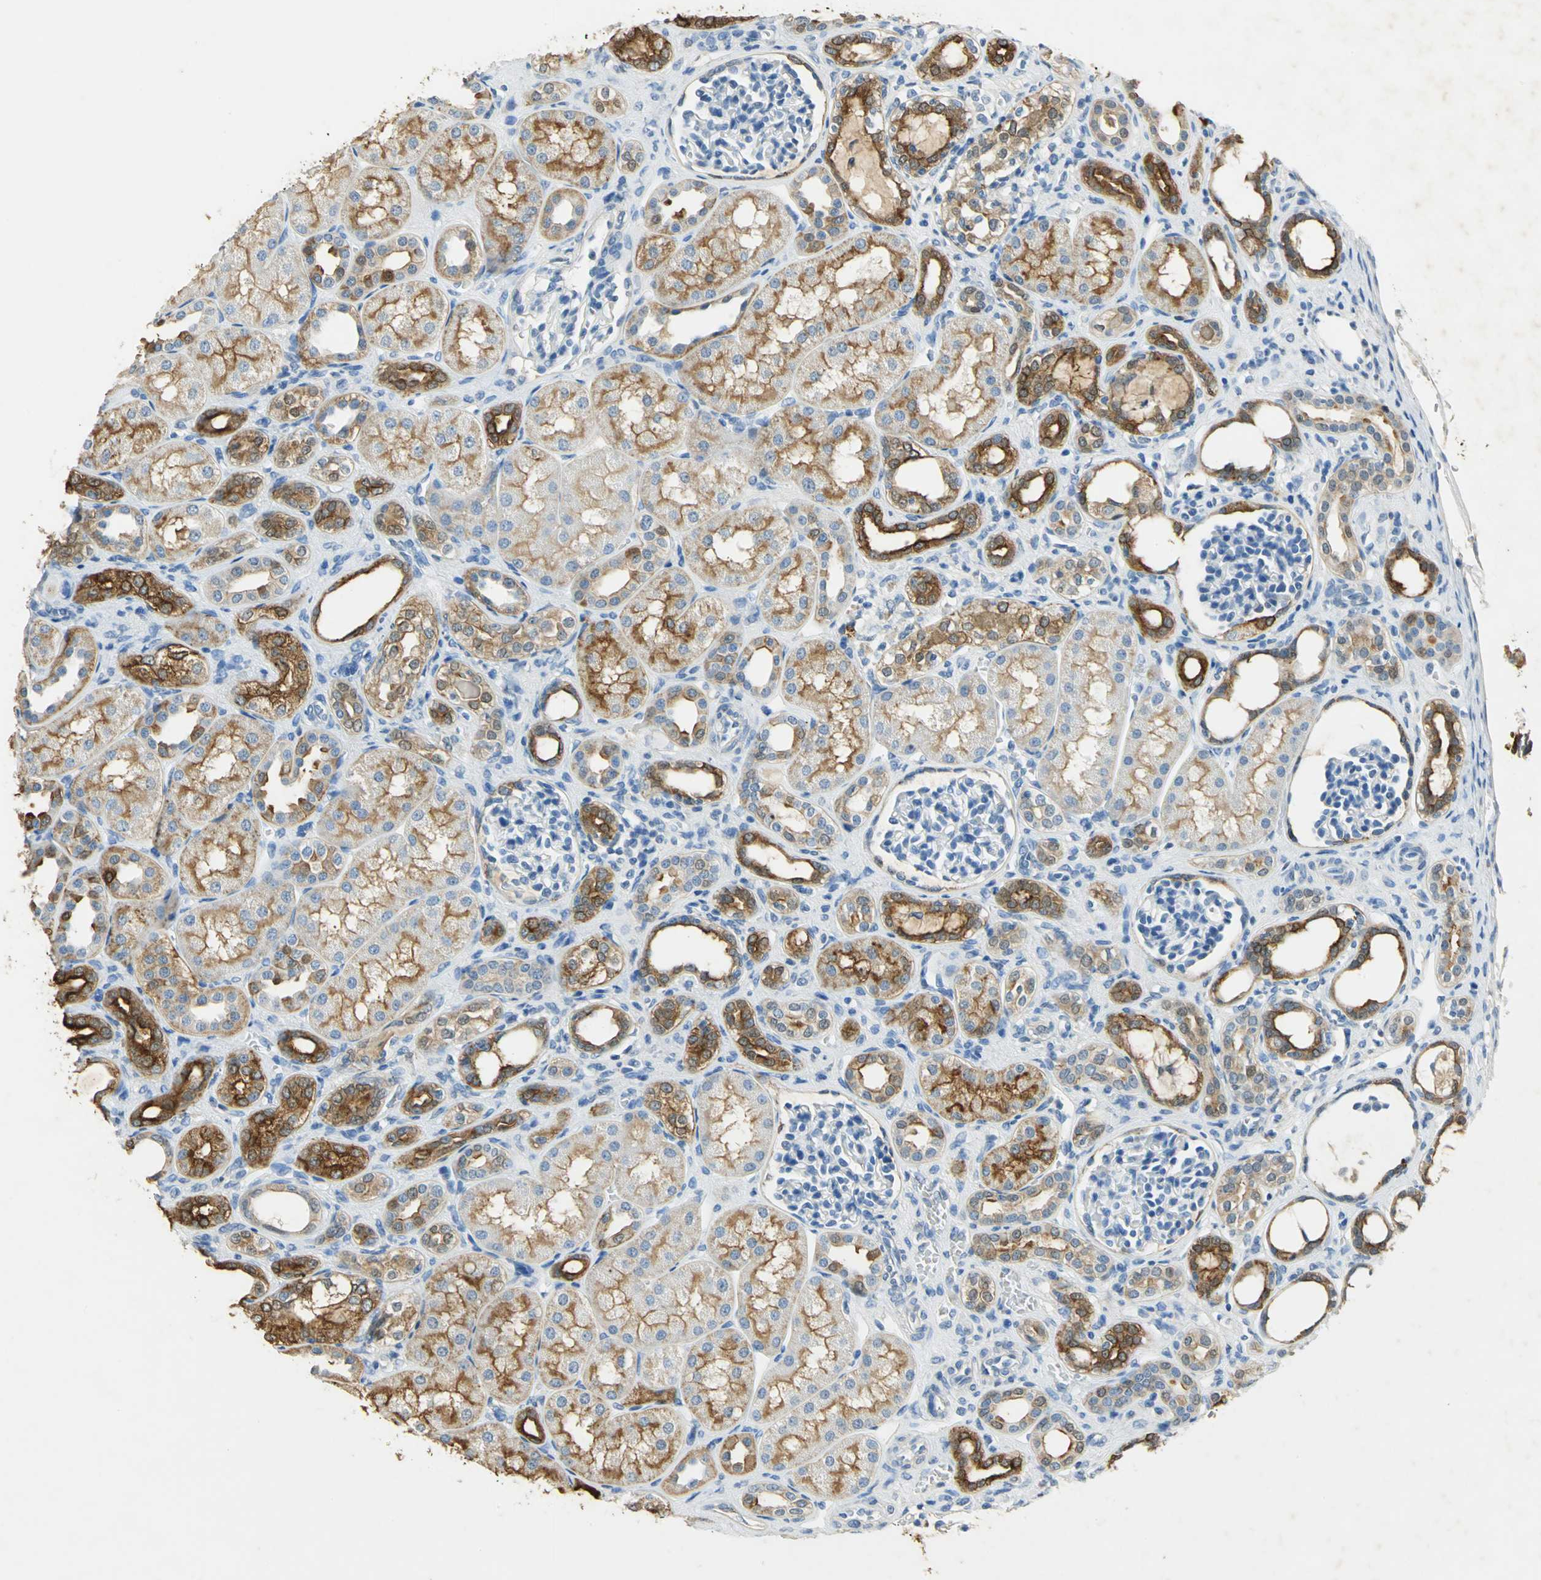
{"staining": {"intensity": "negative", "quantity": "none", "location": "none"}, "tissue": "kidney", "cell_type": "Cells in glomeruli", "image_type": "normal", "snomed": [{"axis": "morphology", "description": "Normal tissue, NOS"}, {"axis": "topography", "description": "Kidney"}], "caption": "High magnification brightfield microscopy of benign kidney stained with DAB (3,3'-diaminobenzidine) (brown) and counterstained with hematoxylin (blue): cells in glomeruli show no significant staining. (DAB IHC with hematoxylin counter stain).", "gene": "ANXA4", "patient": {"sex": "male", "age": 7}}